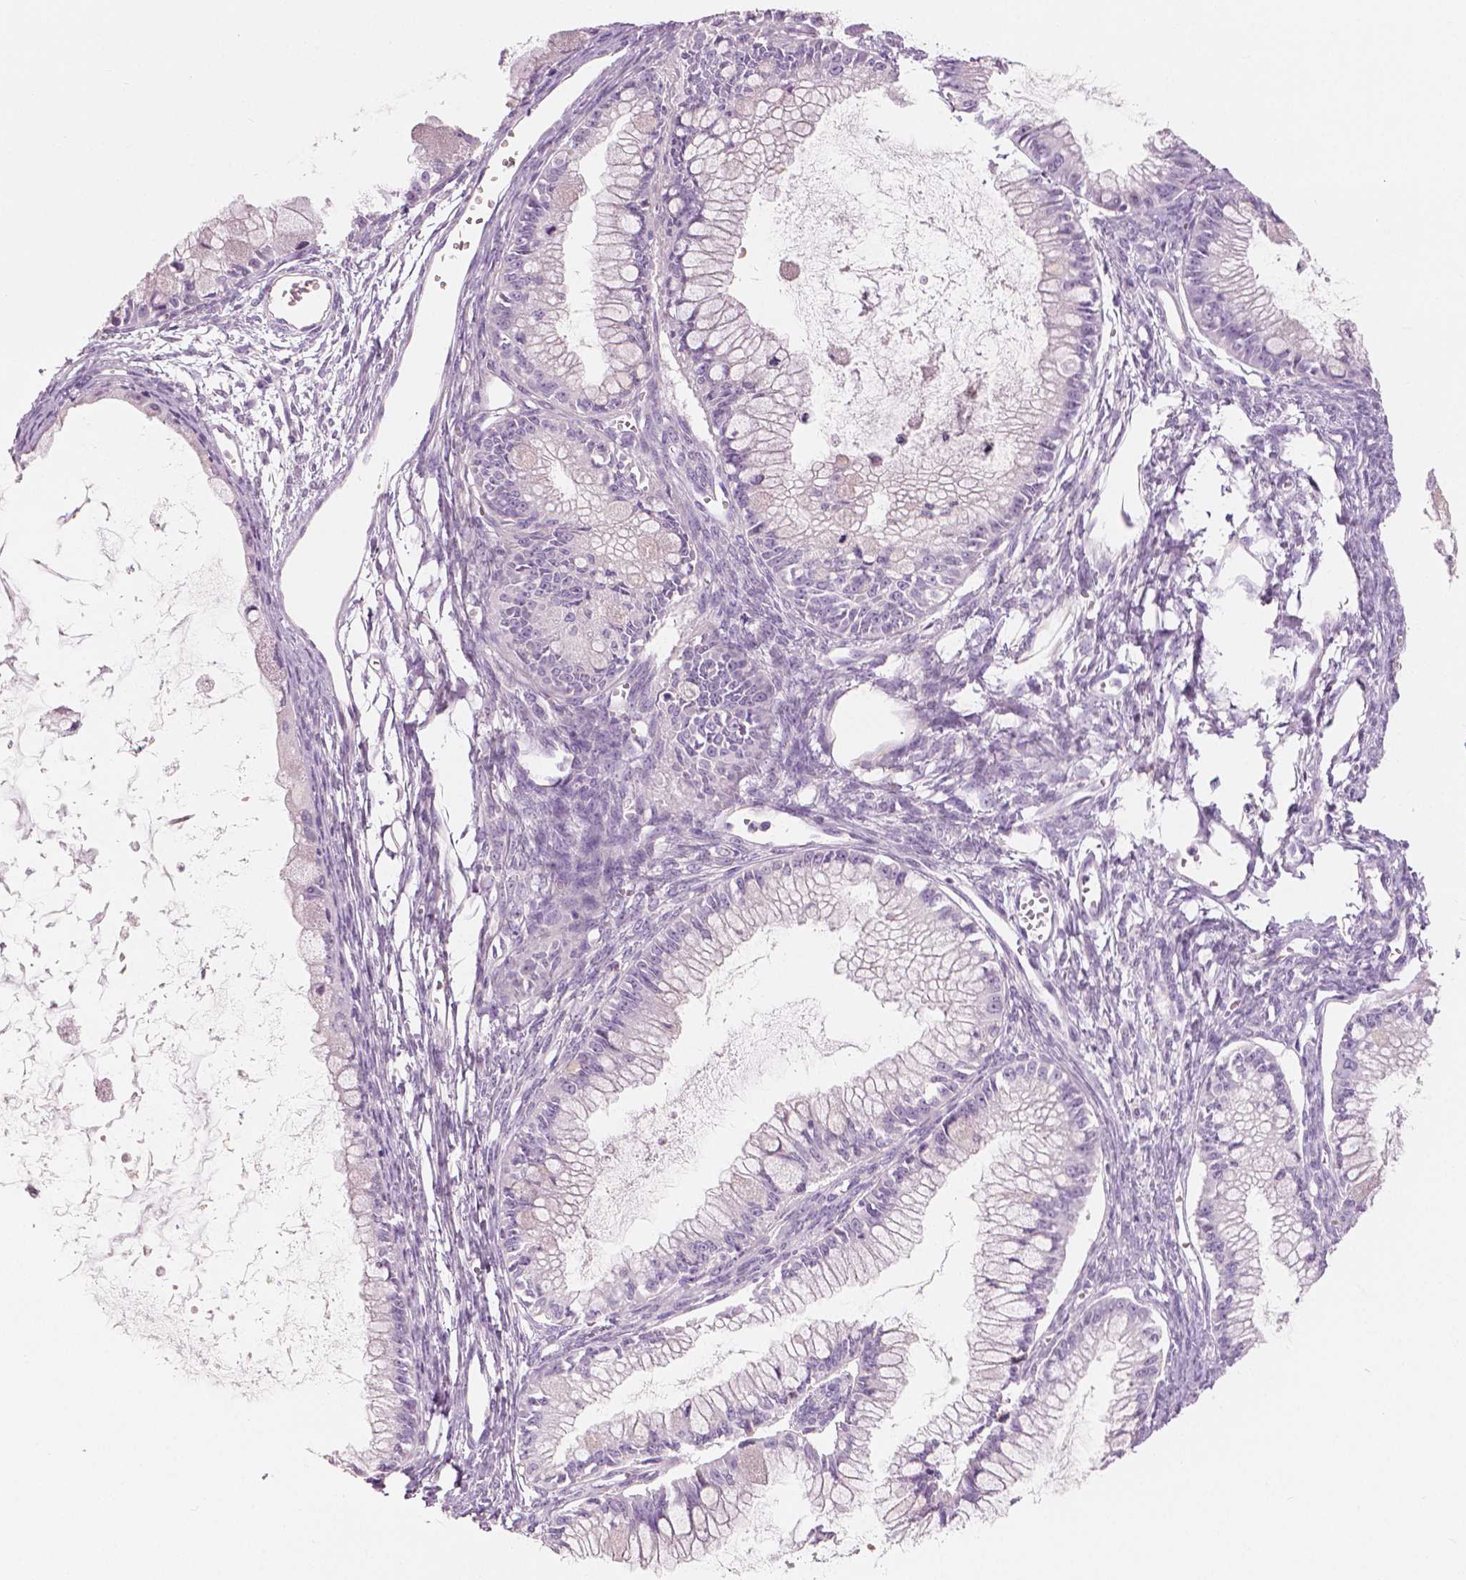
{"staining": {"intensity": "negative", "quantity": "none", "location": "none"}, "tissue": "ovarian cancer", "cell_type": "Tumor cells", "image_type": "cancer", "snomed": [{"axis": "morphology", "description": "Cystadenocarcinoma, mucinous, NOS"}, {"axis": "topography", "description": "Ovary"}], "caption": "A high-resolution micrograph shows immunohistochemistry staining of mucinous cystadenocarcinoma (ovarian), which displays no significant positivity in tumor cells.", "gene": "SLC24A1", "patient": {"sex": "female", "age": 34}}